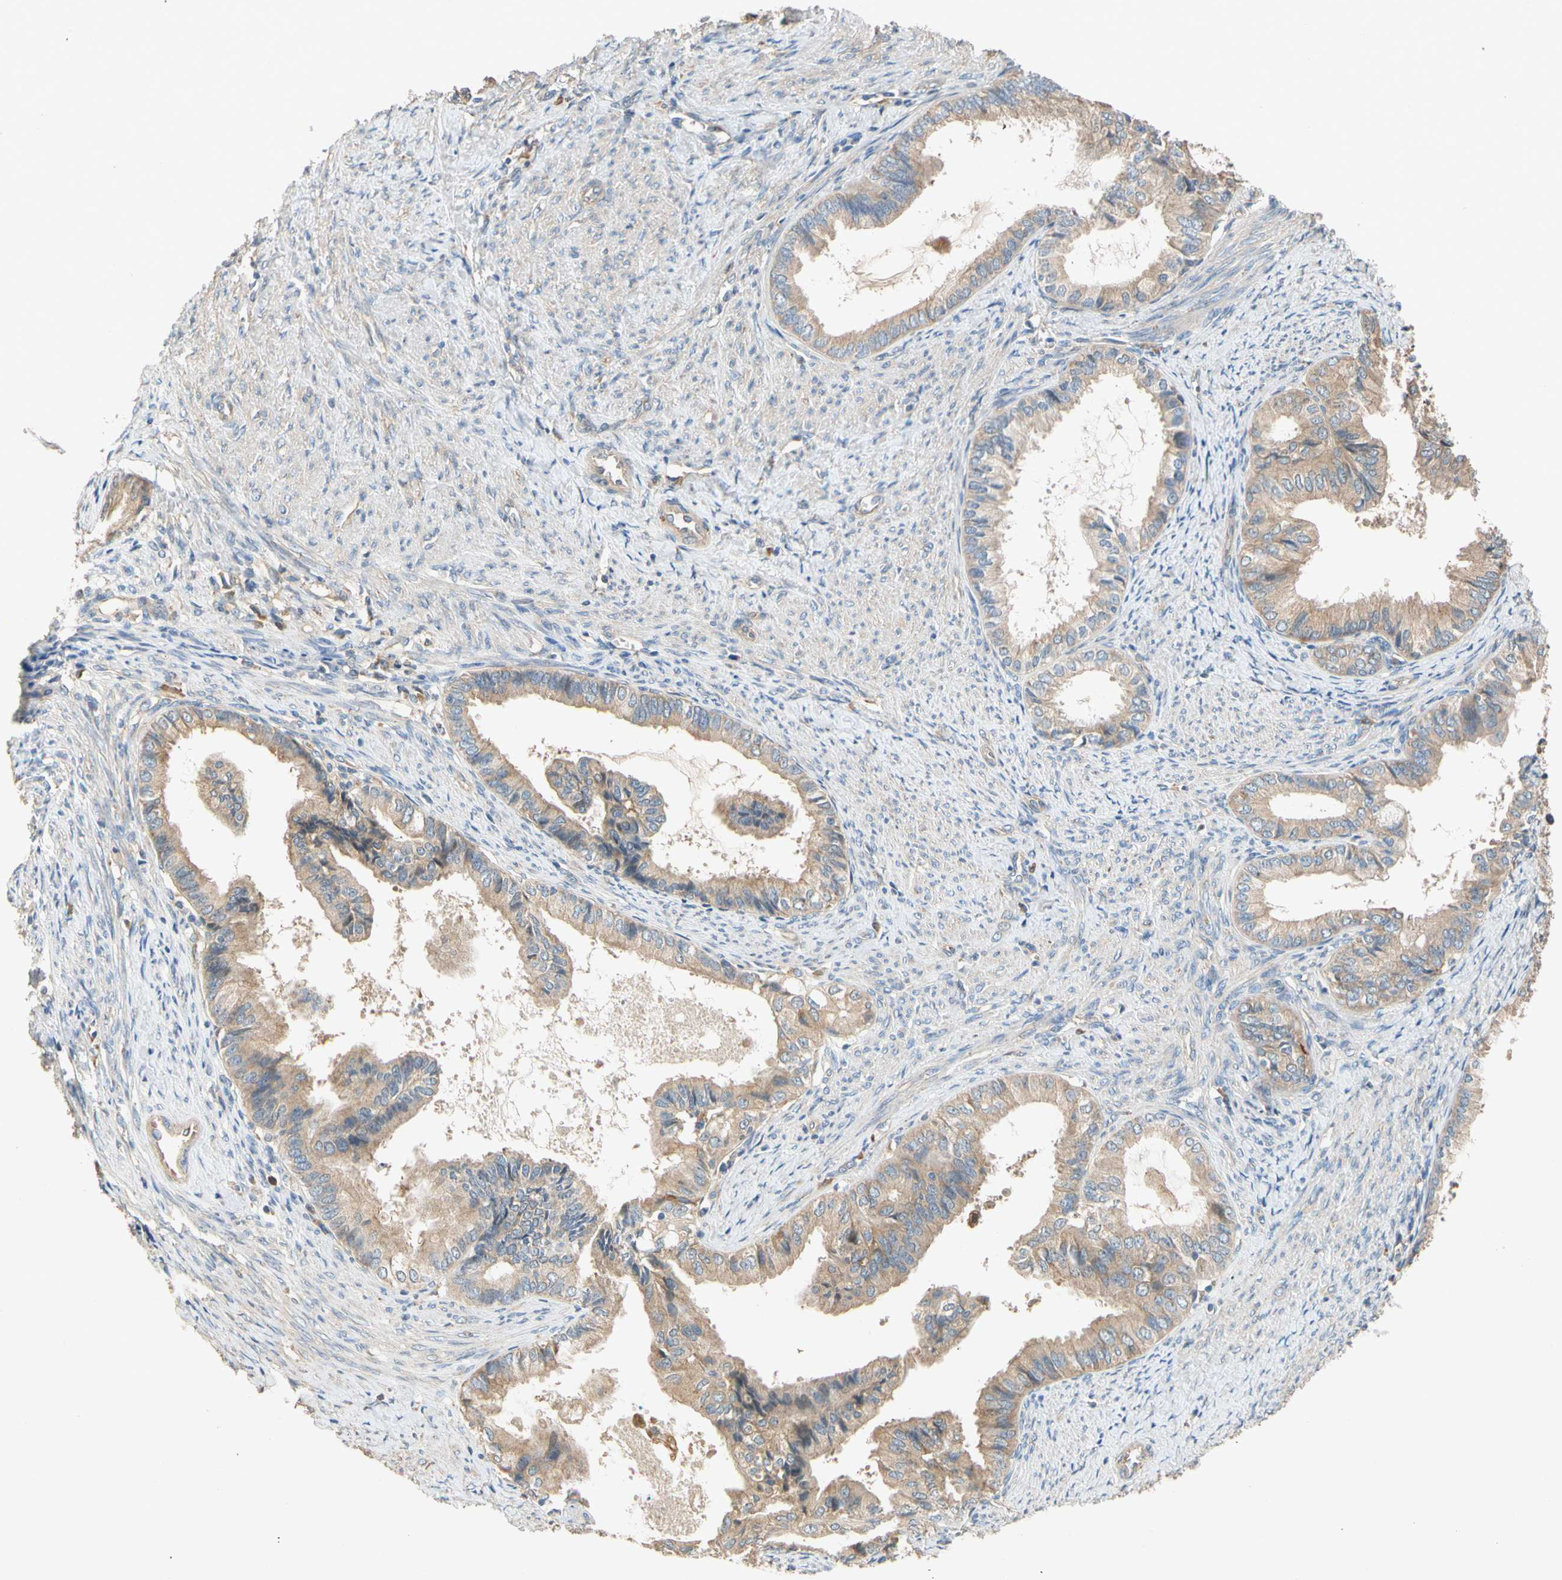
{"staining": {"intensity": "moderate", "quantity": ">75%", "location": "cytoplasmic/membranous"}, "tissue": "endometrial cancer", "cell_type": "Tumor cells", "image_type": "cancer", "snomed": [{"axis": "morphology", "description": "Adenocarcinoma, NOS"}, {"axis": "topography", "description": "Endometrium"}], "caption": "Immunohistochemical staining of adenocarcinoma (endometrial) displays medium levels of moderate cytoplasmic/membranous staining in approximately >75% of tumor cells.", "gene": "USP46", "patient": {"sex": "female", "age": 86}}